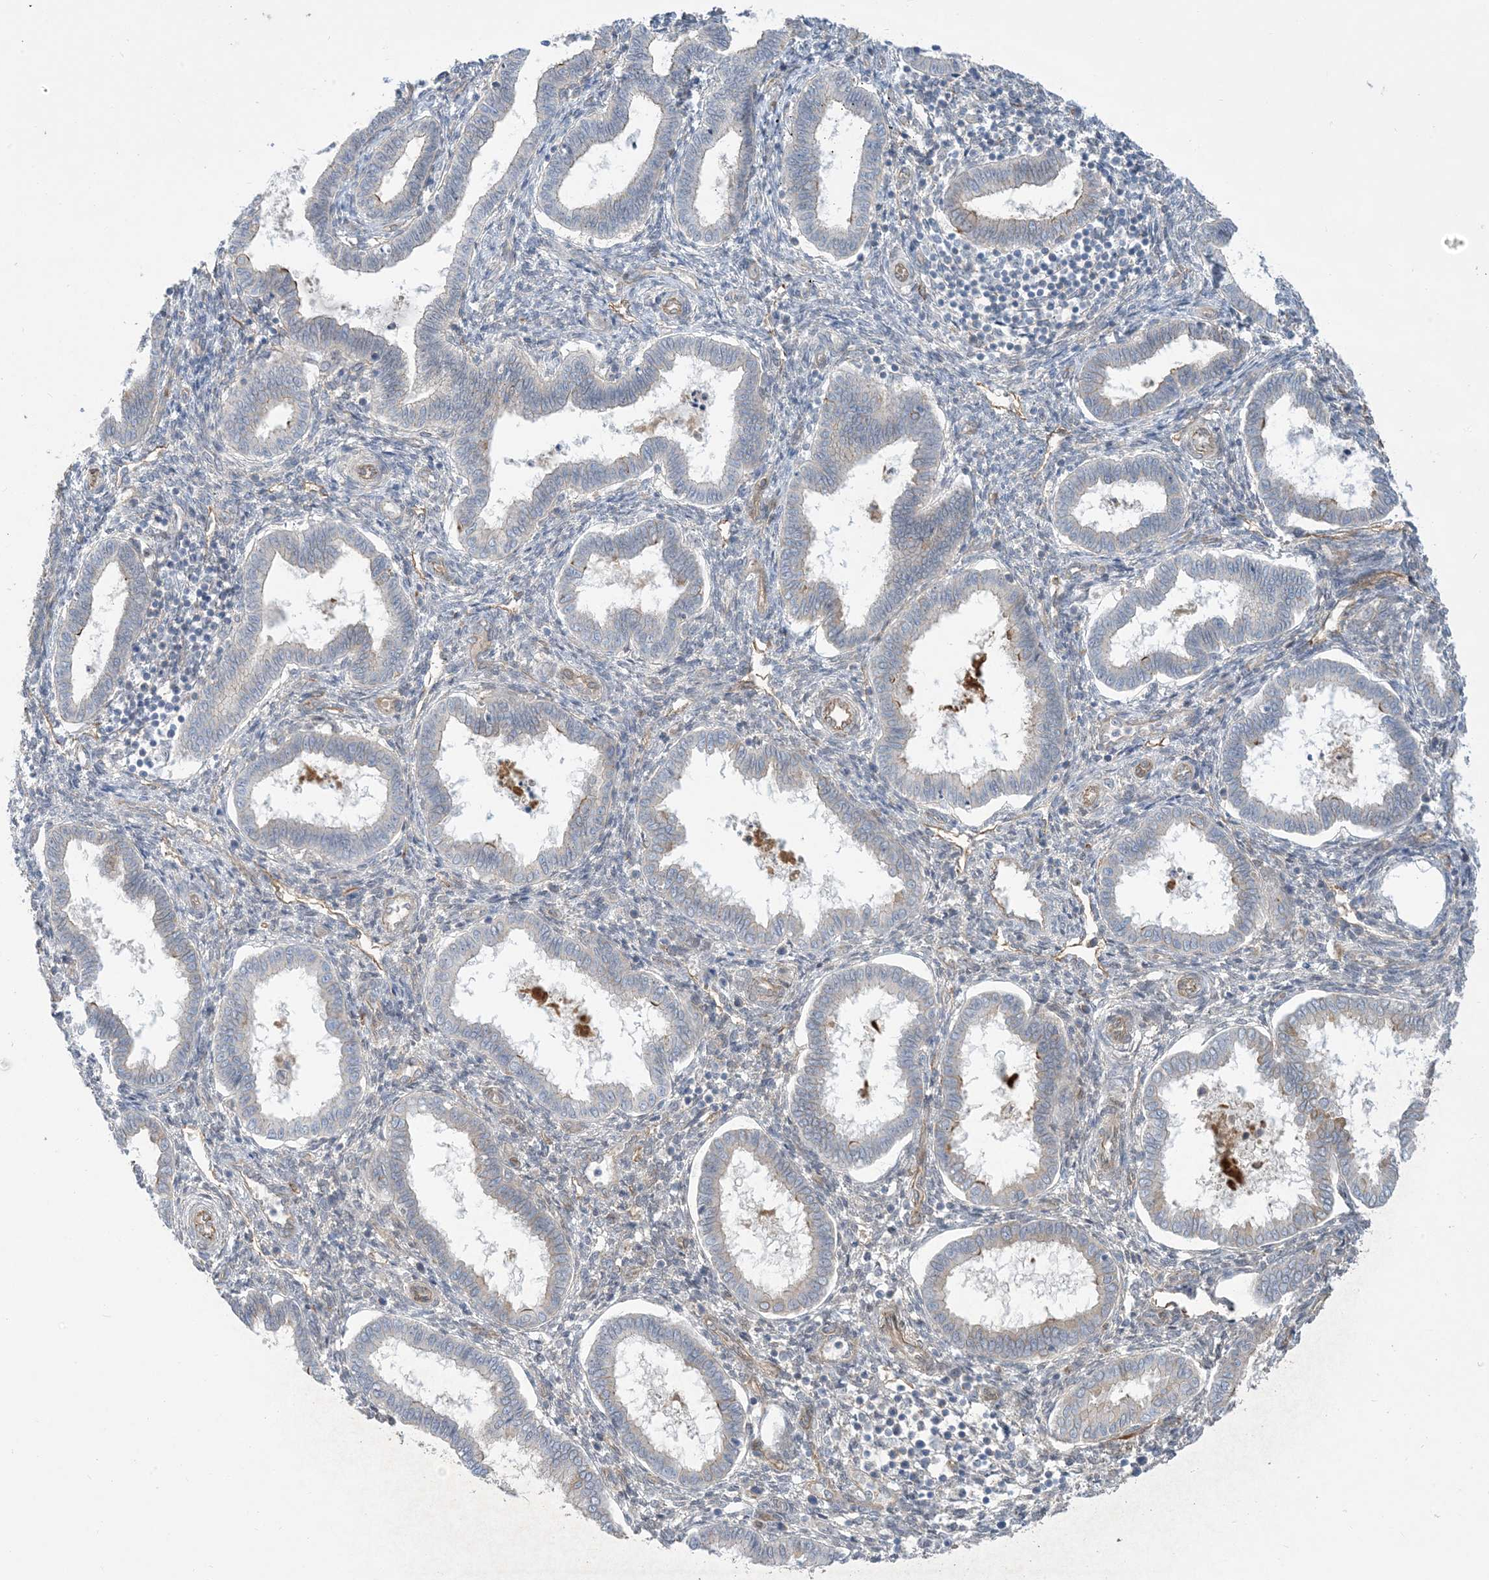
{"staining": {"intensity": "negative", "quantity": "none", "location": "none"}, "tissue": "endometrium", "cell_type": "Cells in endometrial stroma", "image_type": "normal", "snomed": [{"axis": "morphology", "description": "Normal tissue, NOS"}, {"axis": "topography", "description": "Endometrium"}], "caption": "Immunohistochemistry (IHC) photomicrograph of benign endometrium: endometrium stained with DAB reveals no significant protein expression in cells in endometrial stroma. (DAB (3,3'-diaminobenzidine) immunohistochemistry, high magnification).", "gene": "AOC1", "patient": {"sex": "female", "age": 24}}